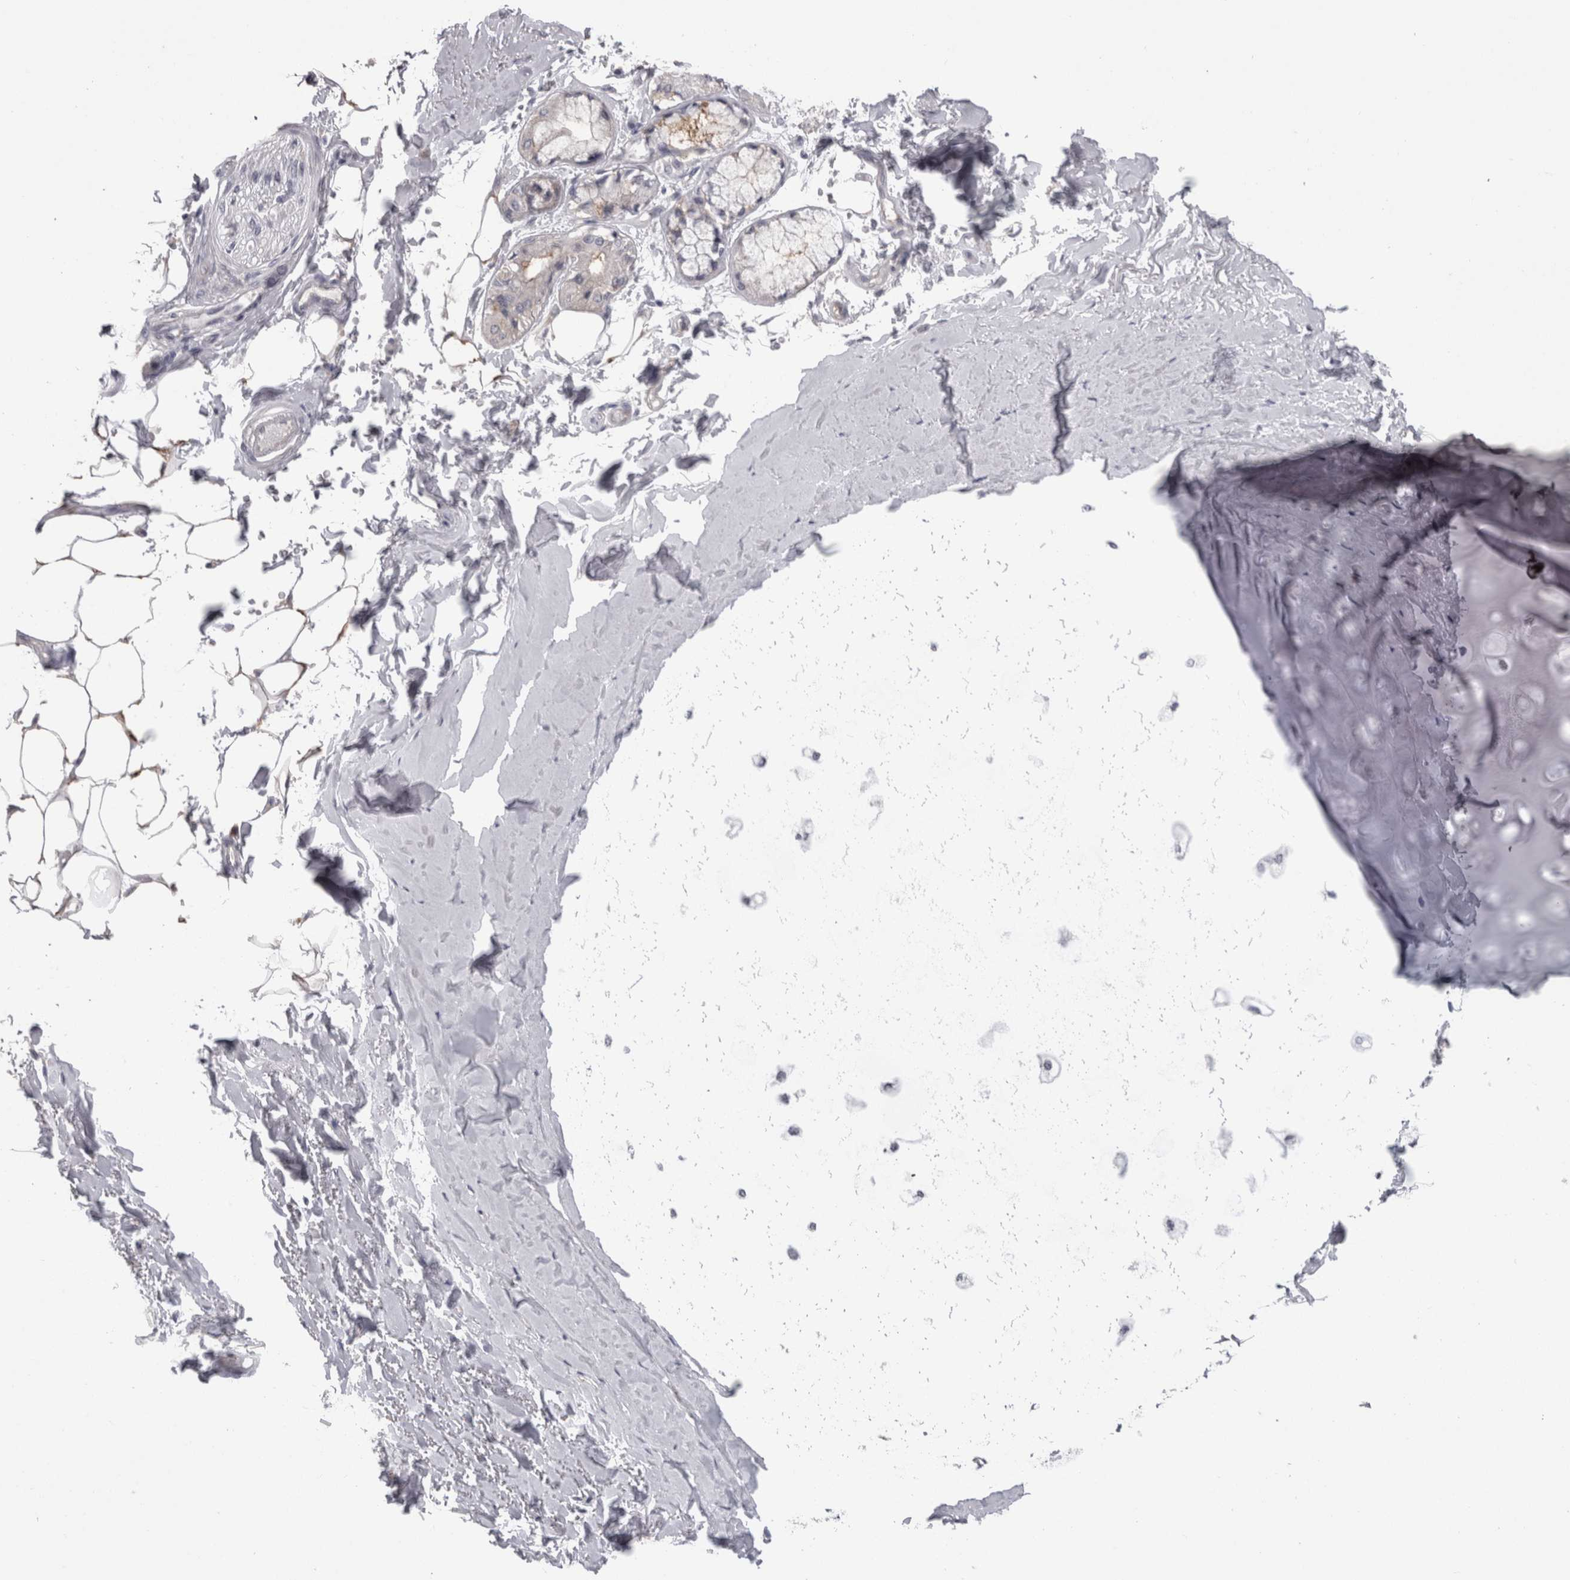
{"staining": {"intensity": "negative", "quantity": "none", "location": "none"}, "tissue": "adipose tissue", "cell_type": "Adipocytes", "image_type": "normal", "snomed": [{"axis": "morphology", "description": "Normal tissue, NOS"}, {"axis": "topography", "description": "Bronchus"}], "caption": "The image exhibits no significant positivity in adipocytes of adipose tissue.", "gene": "LYZL6", "patient": {"sex": "male", "age": 66}}